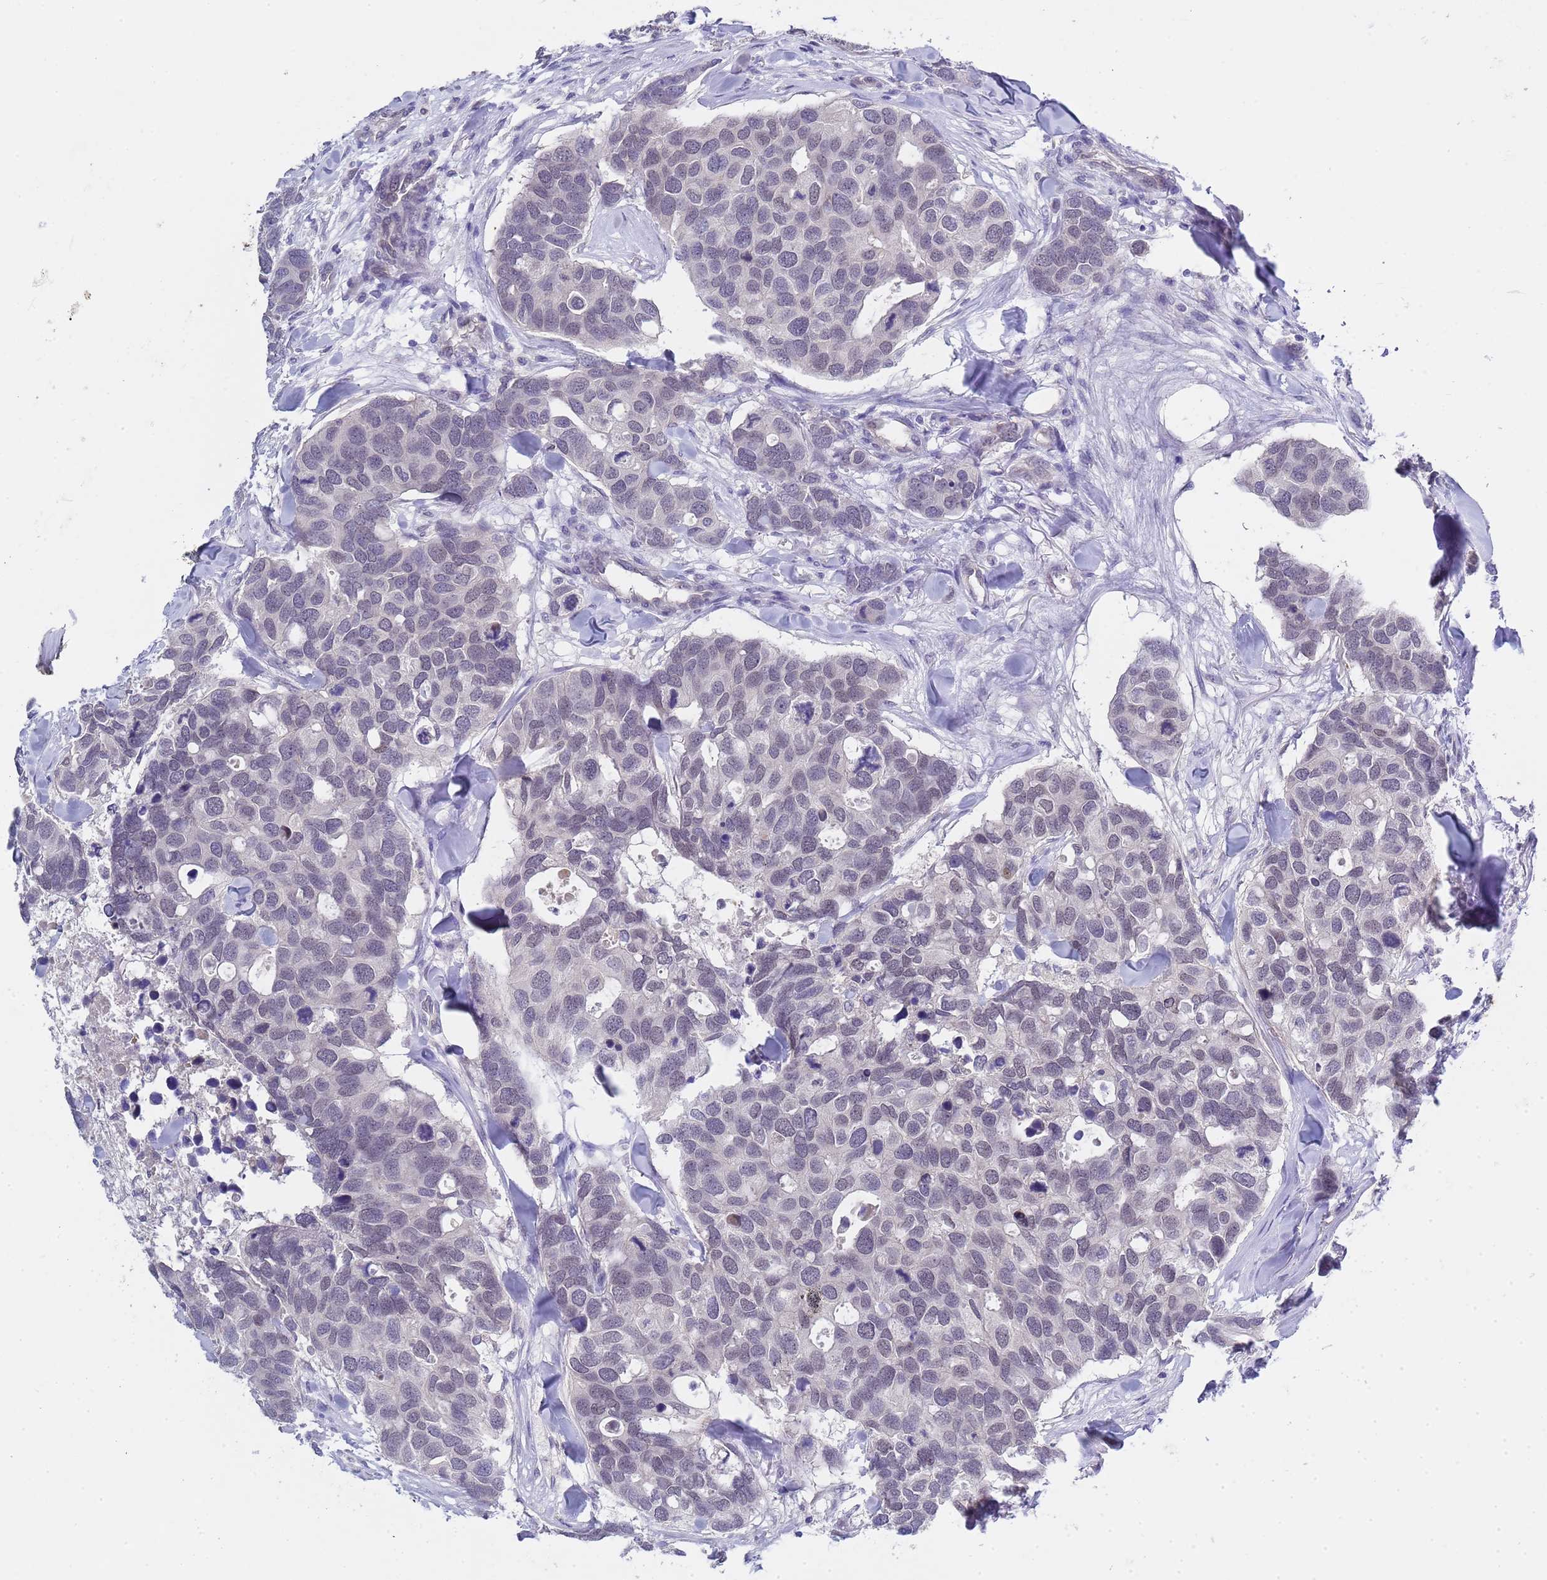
{"staining": {"intensity": "negative", "quantity": "none", "location": "none"}, "tissue": "breast cancer", "cell_type": "Tumor cells", "image_type": "cancer", "snomed": [{"axis": "morphology", "description": "Duct carcinoma"}, {"axis": "topography", "description": "Breast"}], "caption": "Breast cancer (intraductal carcinoma) was stained to show a protein in brown. There is no significant expression in tumor cells. The staining was performed using DAB to visualize the protein expression in brown, while the nuclei were stained in blue with hematoxylin (Magnification: 20x).", "gene": "TRMT10A", "patient": {"sex": "female", "age": 83}}